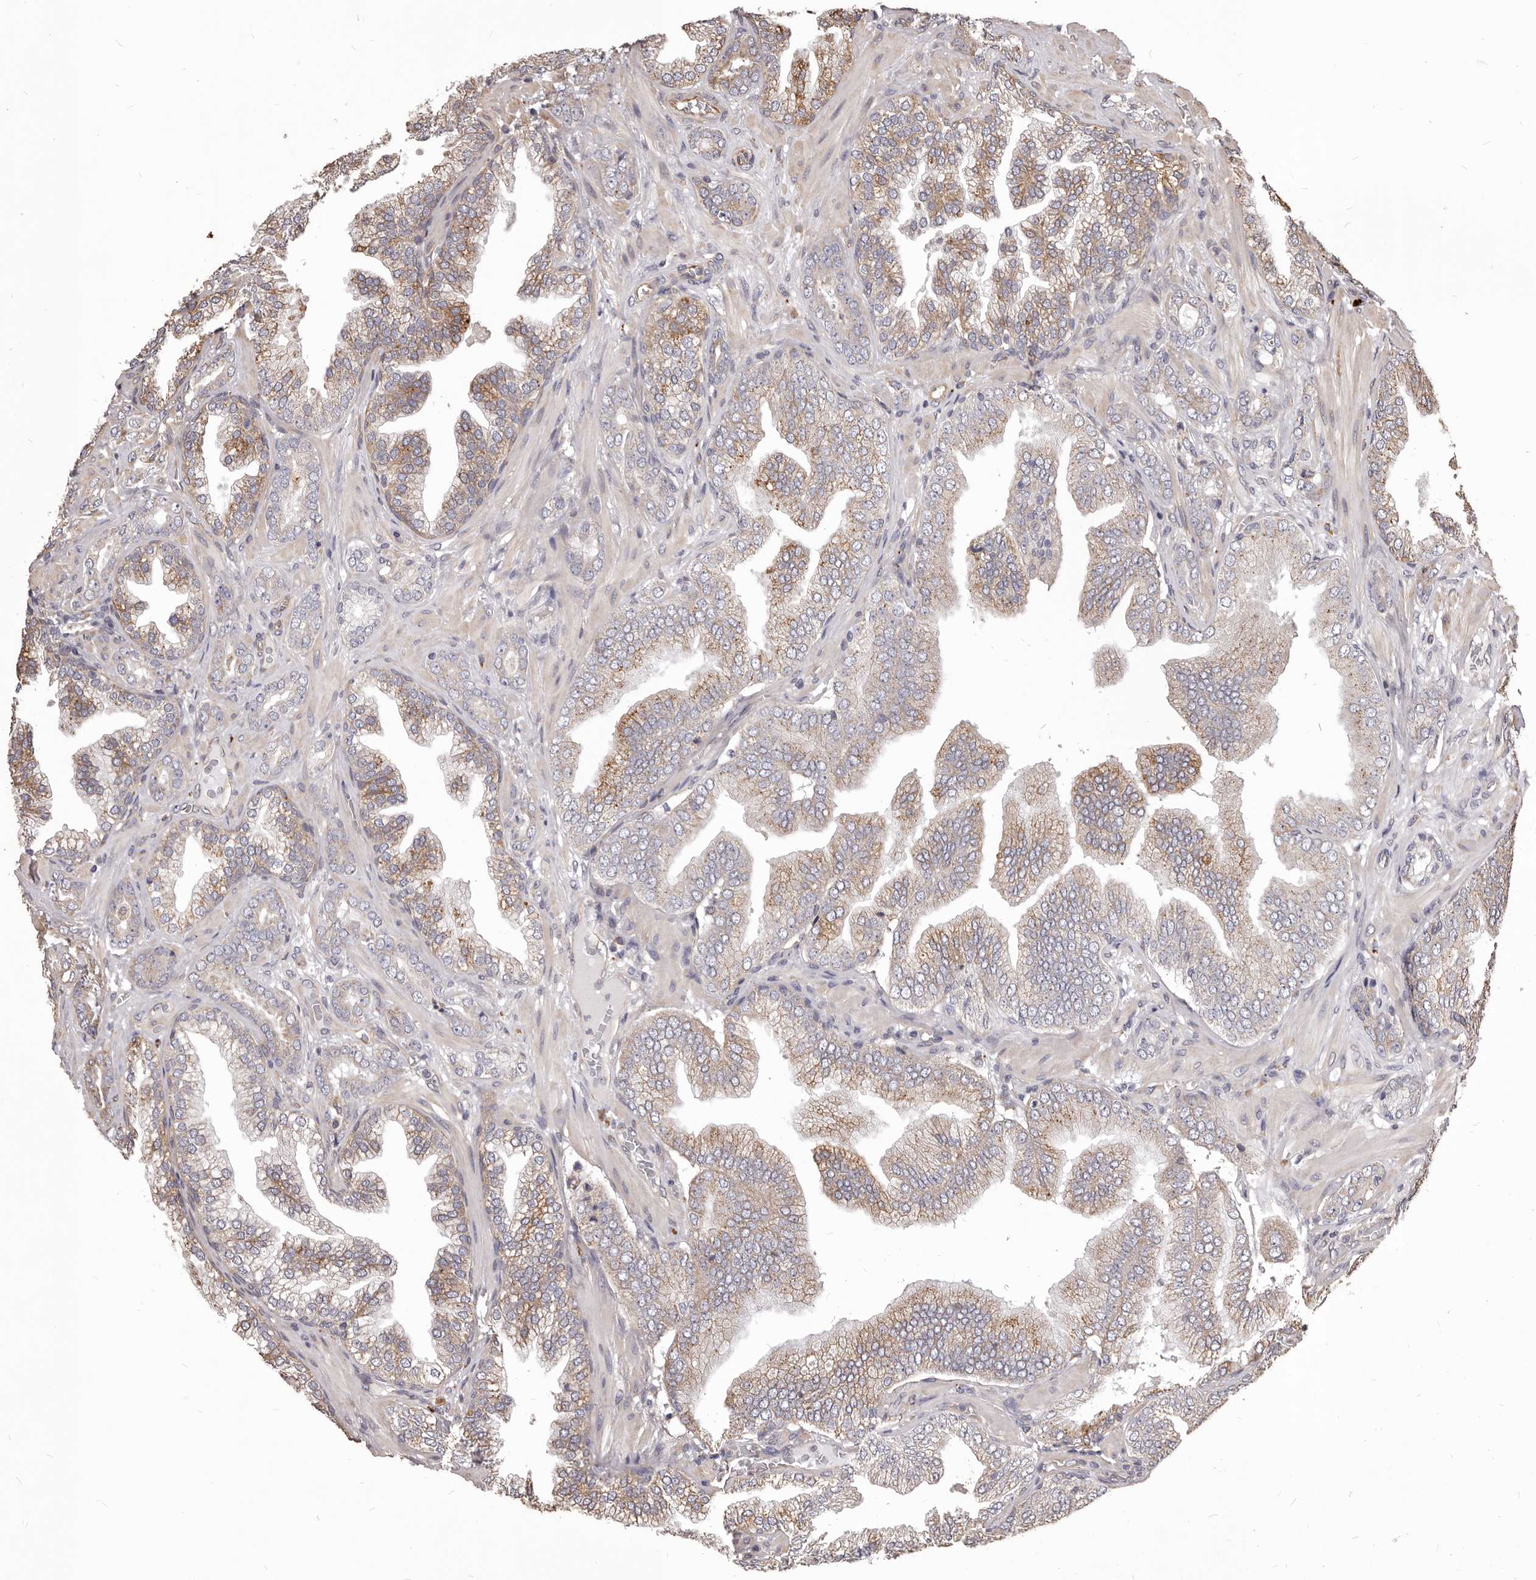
{"staining": {"intensity": "weak", "quantity": "<25%", "location": "cytoplasmic/membranous"}, "tissue": "prostate cancer", "cell_type": "Tumor cells", "image_type": "cancer", "snomed": [{"axis": "morphology", "description": "Adenocarcinoma, High grade"}, {"axis": "topography", "description": "Prostate"}], "caption": "A histopathology image of human prostate cancer is negative for staining in tumor cells. Brightfield microscopy of IHC stained with DAB (brown) and hematoxylin (blue), captured at high magnification.", "gene": "CEP104", "patient": {"sex": "male", "age": 58}}